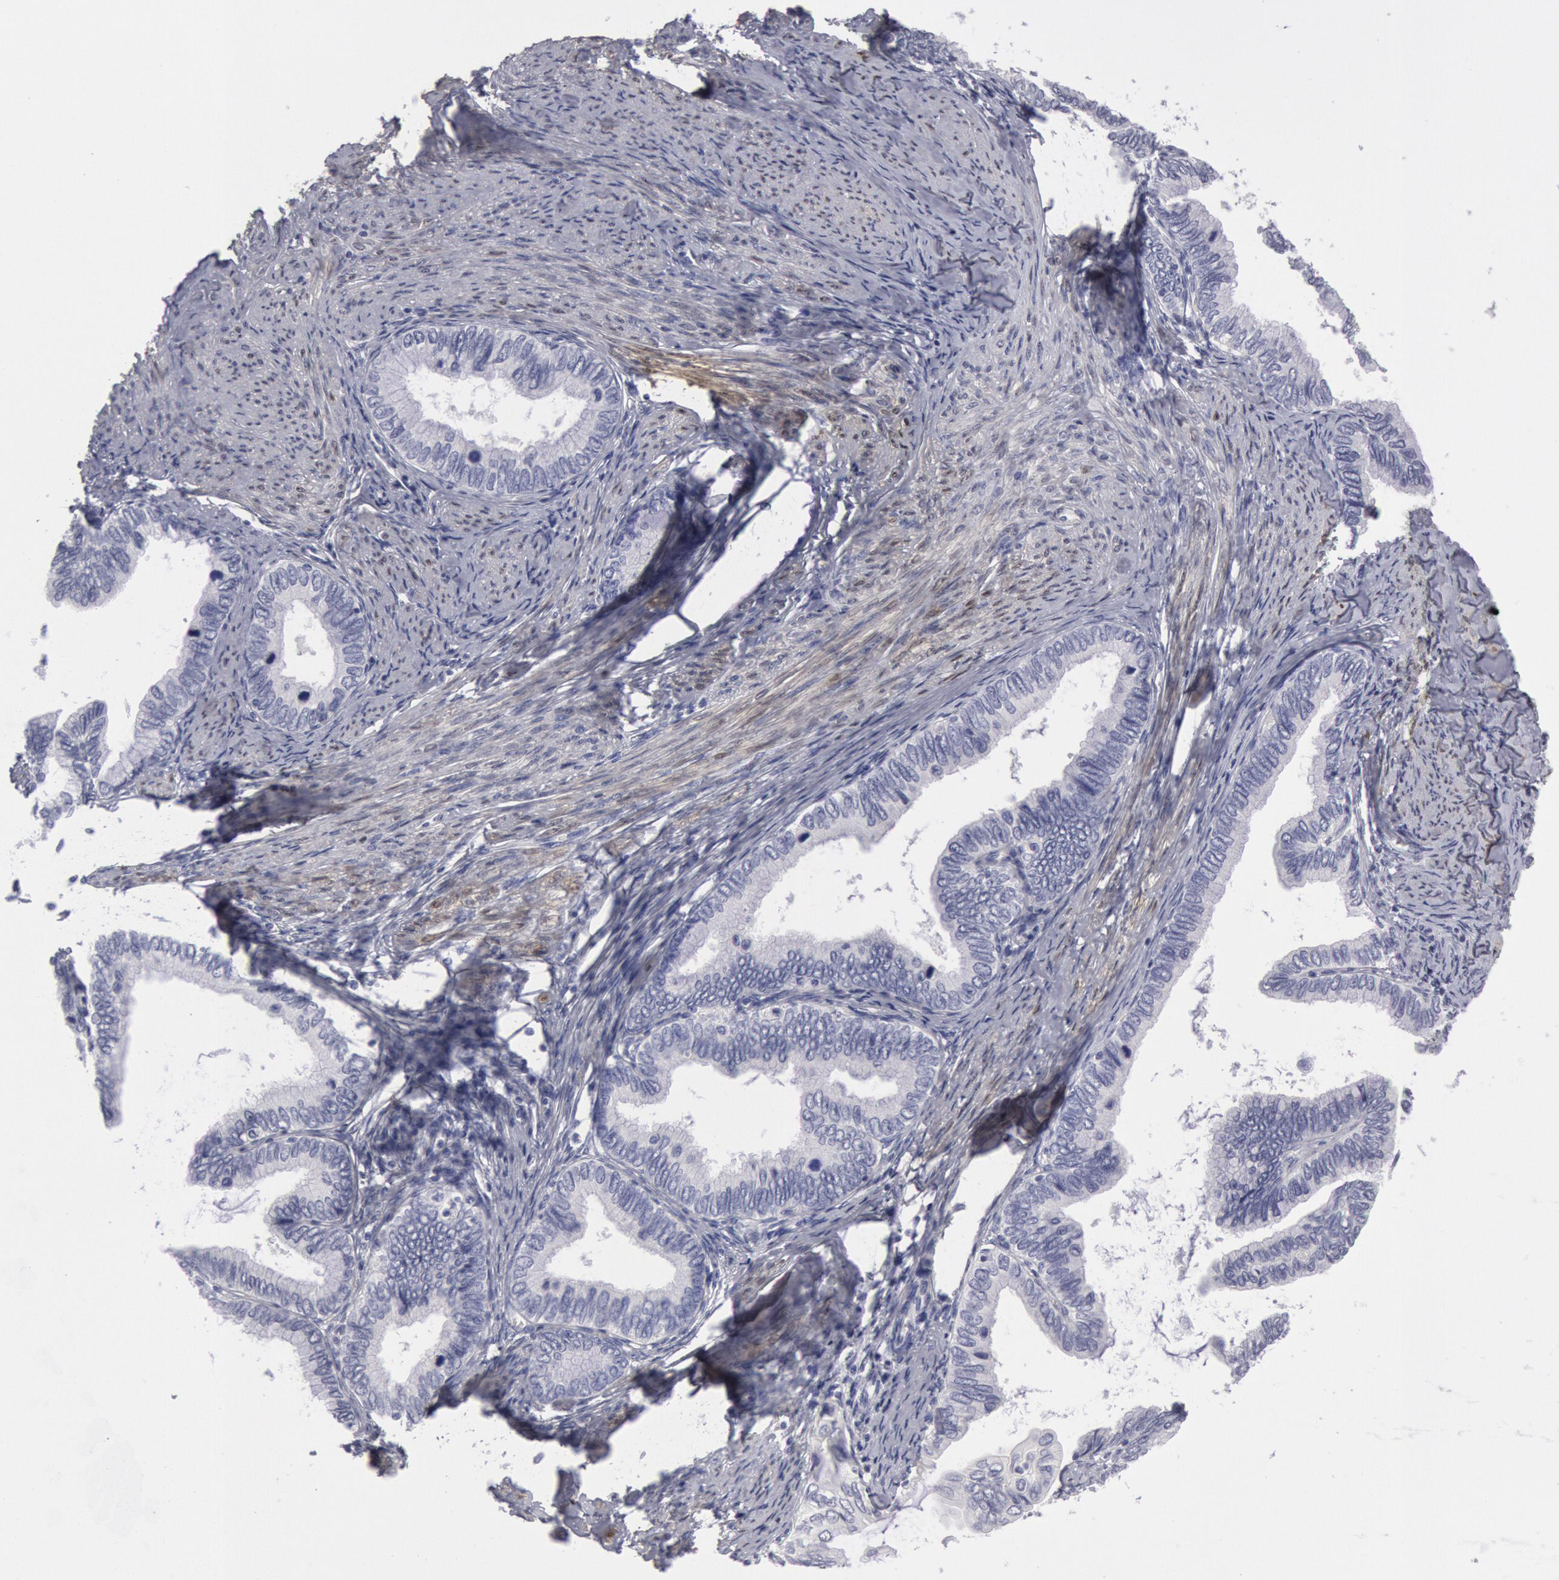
{"staining": {"intensity": "negative", "quantity": "none", "location": "none"}, "tissue": "cervical cancer", "cell_type": "Tumor cells", "image_type": "cancer", "snomed": [{"axis": "morphology", "description": "Adenocarcinoma, NOS"}, {"axis": "topography", "description": "Cervix"}], "caption": "Immunohistochemistry (IHC) photomicrograph of neoplastic tissue: human cervical cancer stained with DAB (3,3'-diaminobenzidine) displays no significant protein expression in tumor cells. The staining is performed using DAB brown chromogen with nuclei counter-stained in using hematoxylin.", "gene": "FHL1", "patient": {"sex": "female", "age": 49}}